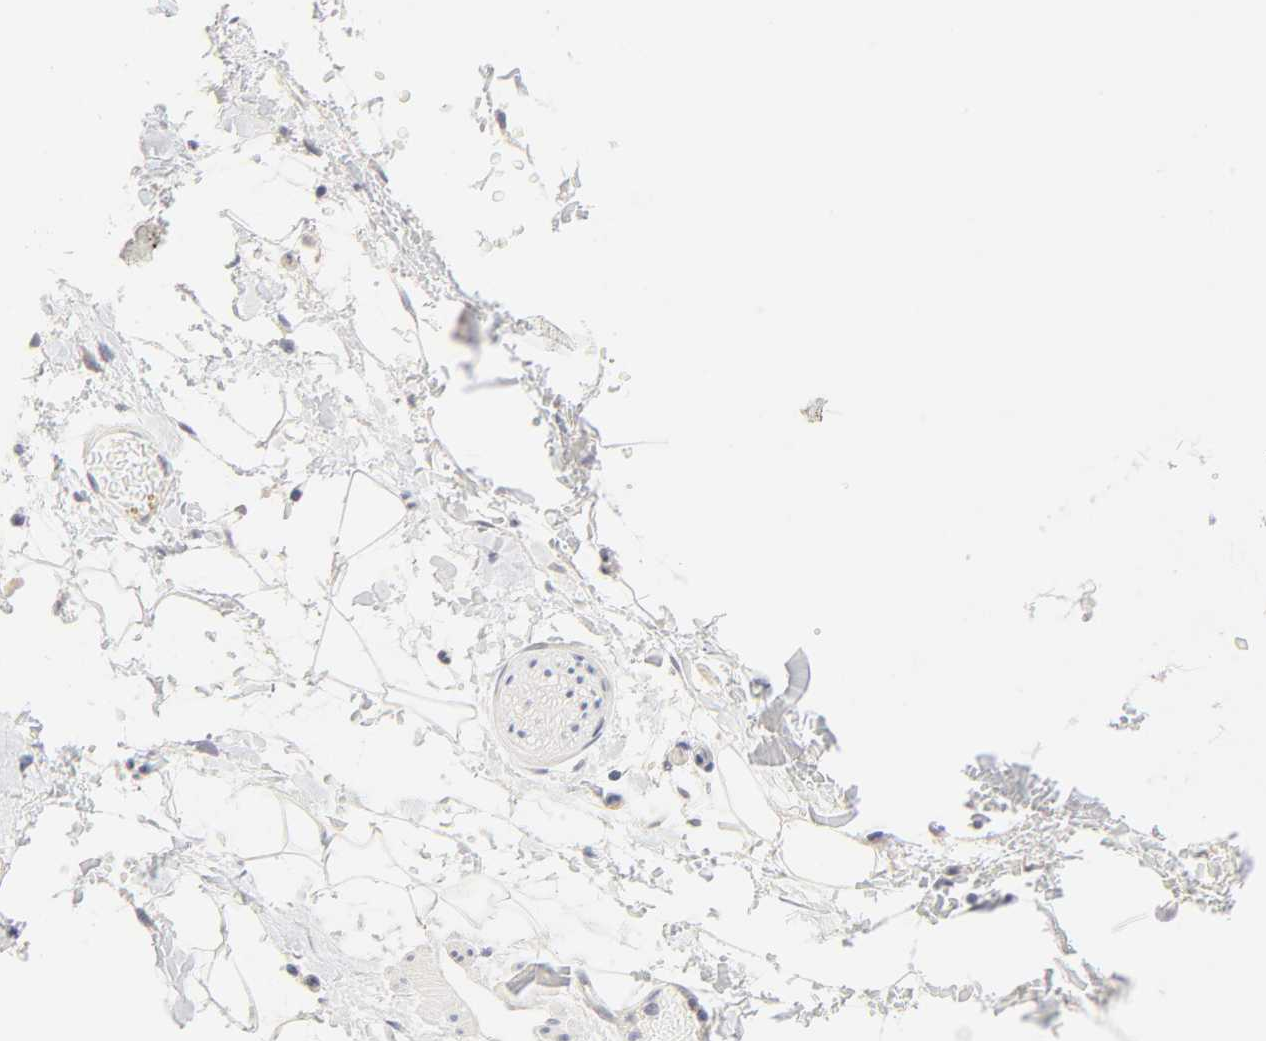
{"staining": {"intensity": "negative", "quantity": "none", "location": "none"}, "tissue": "adipose tissue", "cell_type": "Adipocytes", "image_type": "normal", "snomed": [{"axis": "morphology", "description": "Normal tissue, NOS"}, {"axis": "topography", "description": "Soft tissue"}], "caption": "Photomicrograph shows no protein expression in adipocytes of benign adipose tissue.", "gene": "CYP4B1", "patient": {"sex": "male", "age": 72}}